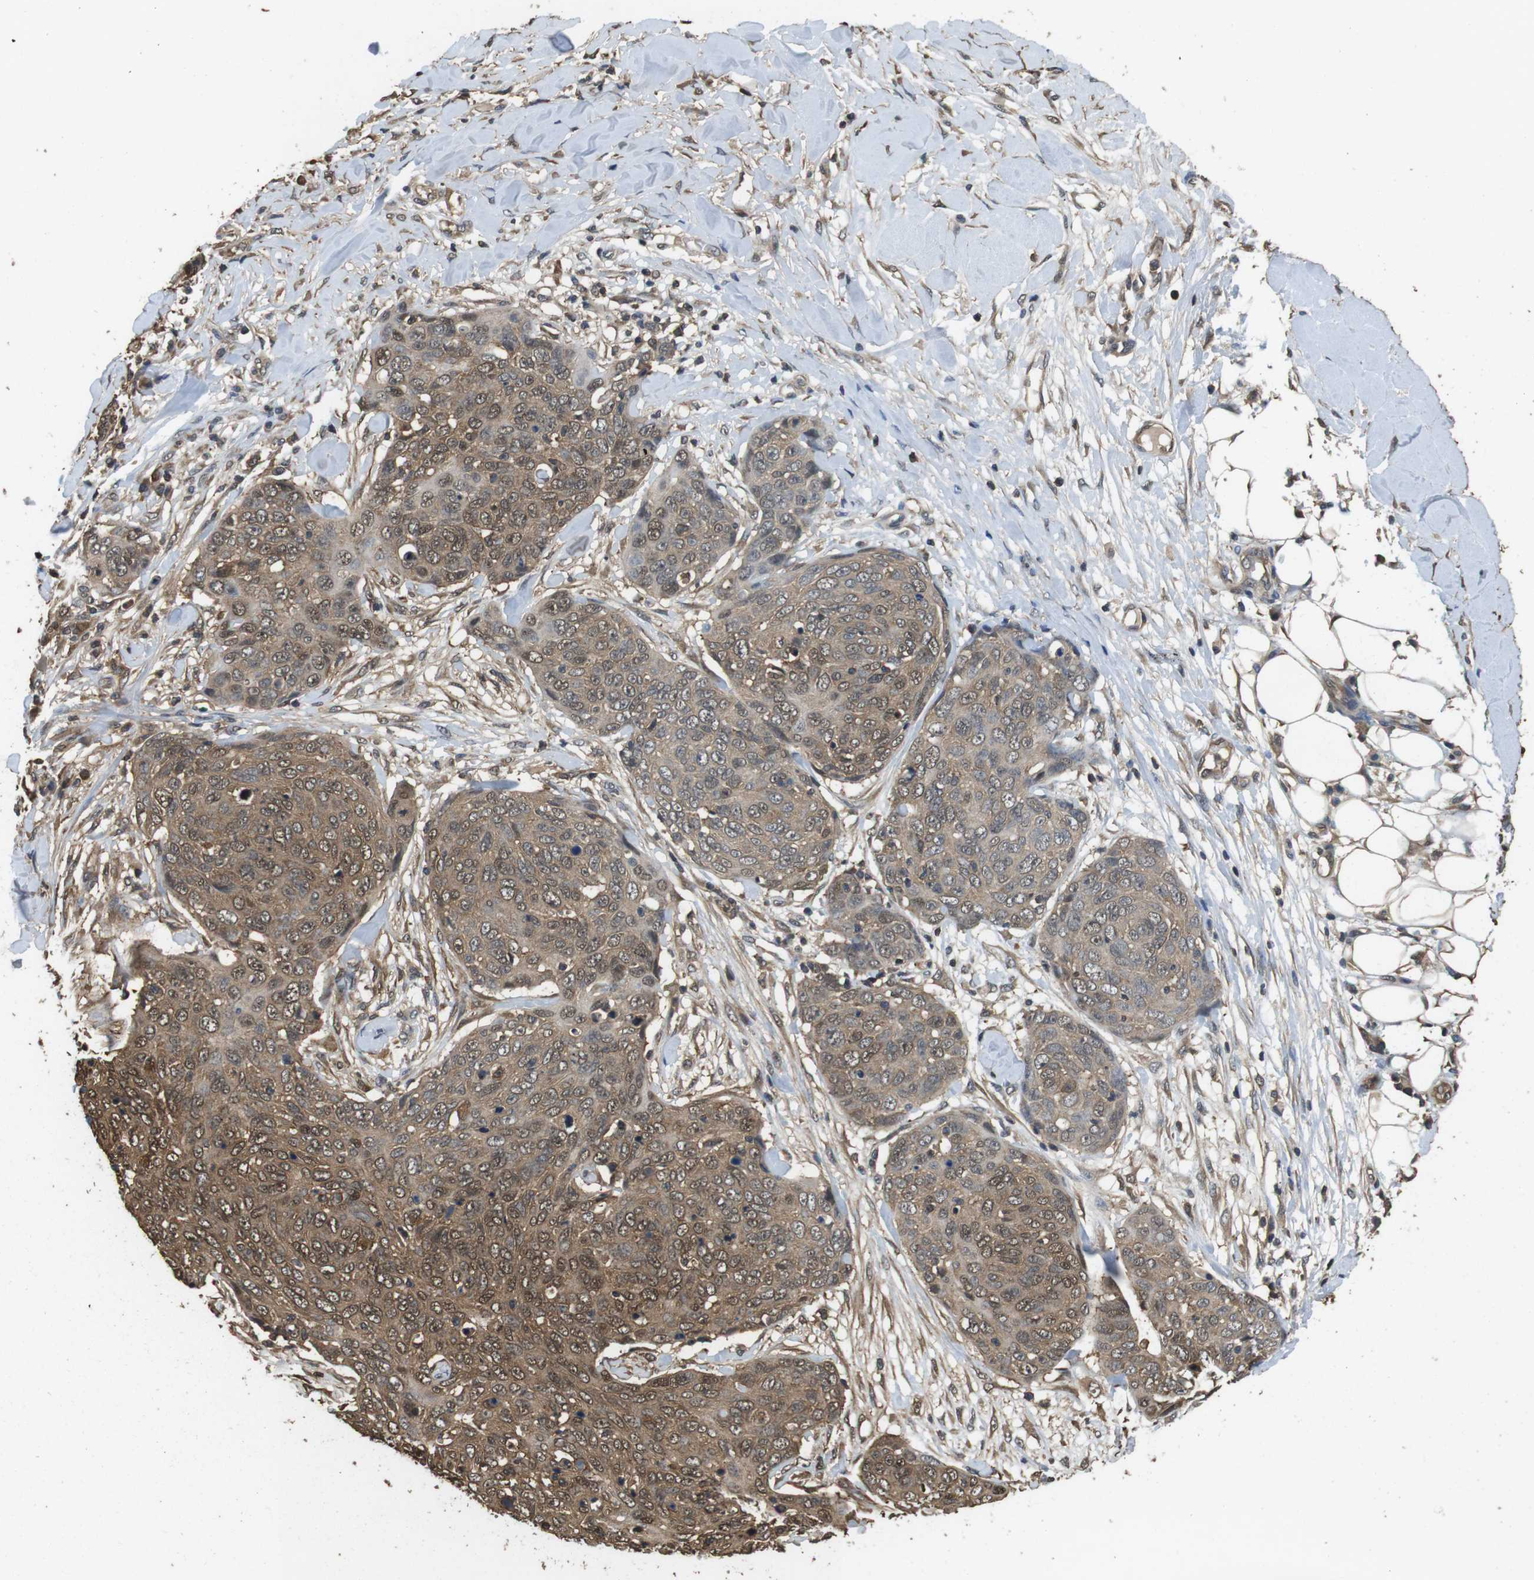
{"staining": {"intensity": "moderate", "quantity": "25%-75%", "location": "cytoplasmic/membranous,nuclear"}, "tissue": "skin cancer", "cell_type": "Tumor cells", "image_type": "cancer", "snomed": [{"axis": "morphology", "description": "Squamous cell carcinoma in situ, NOS"}, {"axis": "morphology", "description": "Squamous cell carcinoma, NOS"}, {"axis": "topography", "description": "Skin"}], "caption": "The micrograph reveals staining of skin squamous cell carcinoma, revealing moderate cytoplasmic/membranous and nuclear protein staining (brown color) within tumor cells. Nuclei are stained in blue.", "gene": "LDHA", "patient": {"sex": "male", "age": 93}}